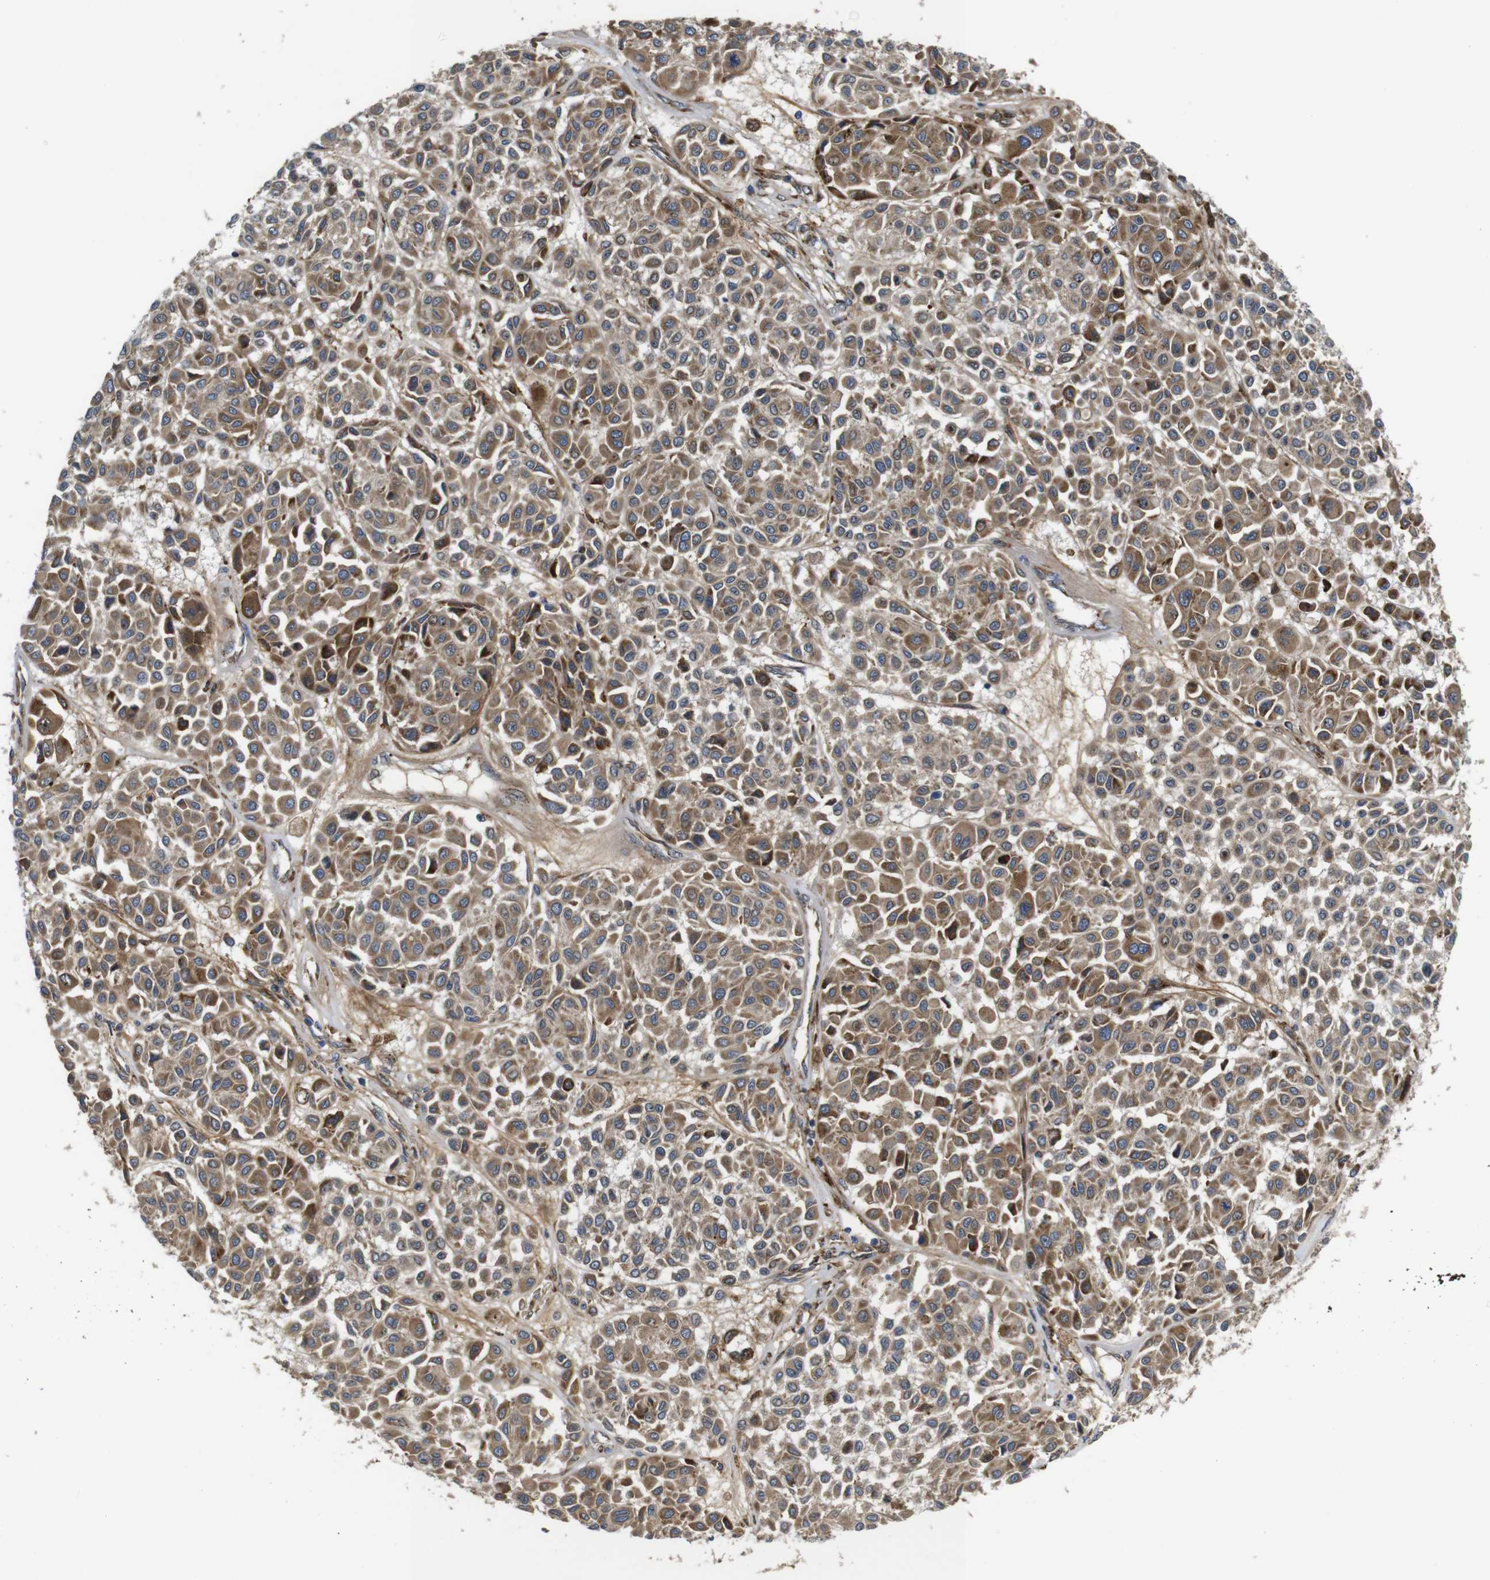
{"staining": {"intensity": "moderate", "quantity": ">75%", "location": "cytoplasmic/membranous"}, "tissue": "melanoma", "cell_type": "Tumor cells", "image_type": "cancer", "snomed": [{"axis": "morphology", "description": "Malignant melanoma, Metastatic site"}, {"axis": "topography", "description": "Soft tissue"}], "caption": "This micrograph reveals melanoma stained with immunohistochemistry (IHC) to label a protein in brown. The cytoplasmic/membranous of tumor cells show moderate positivity for the protein. Nuclei are counter-stained blue.", "gene": "UBE2G2", "patient": {"sex": "male", "age": 41}}